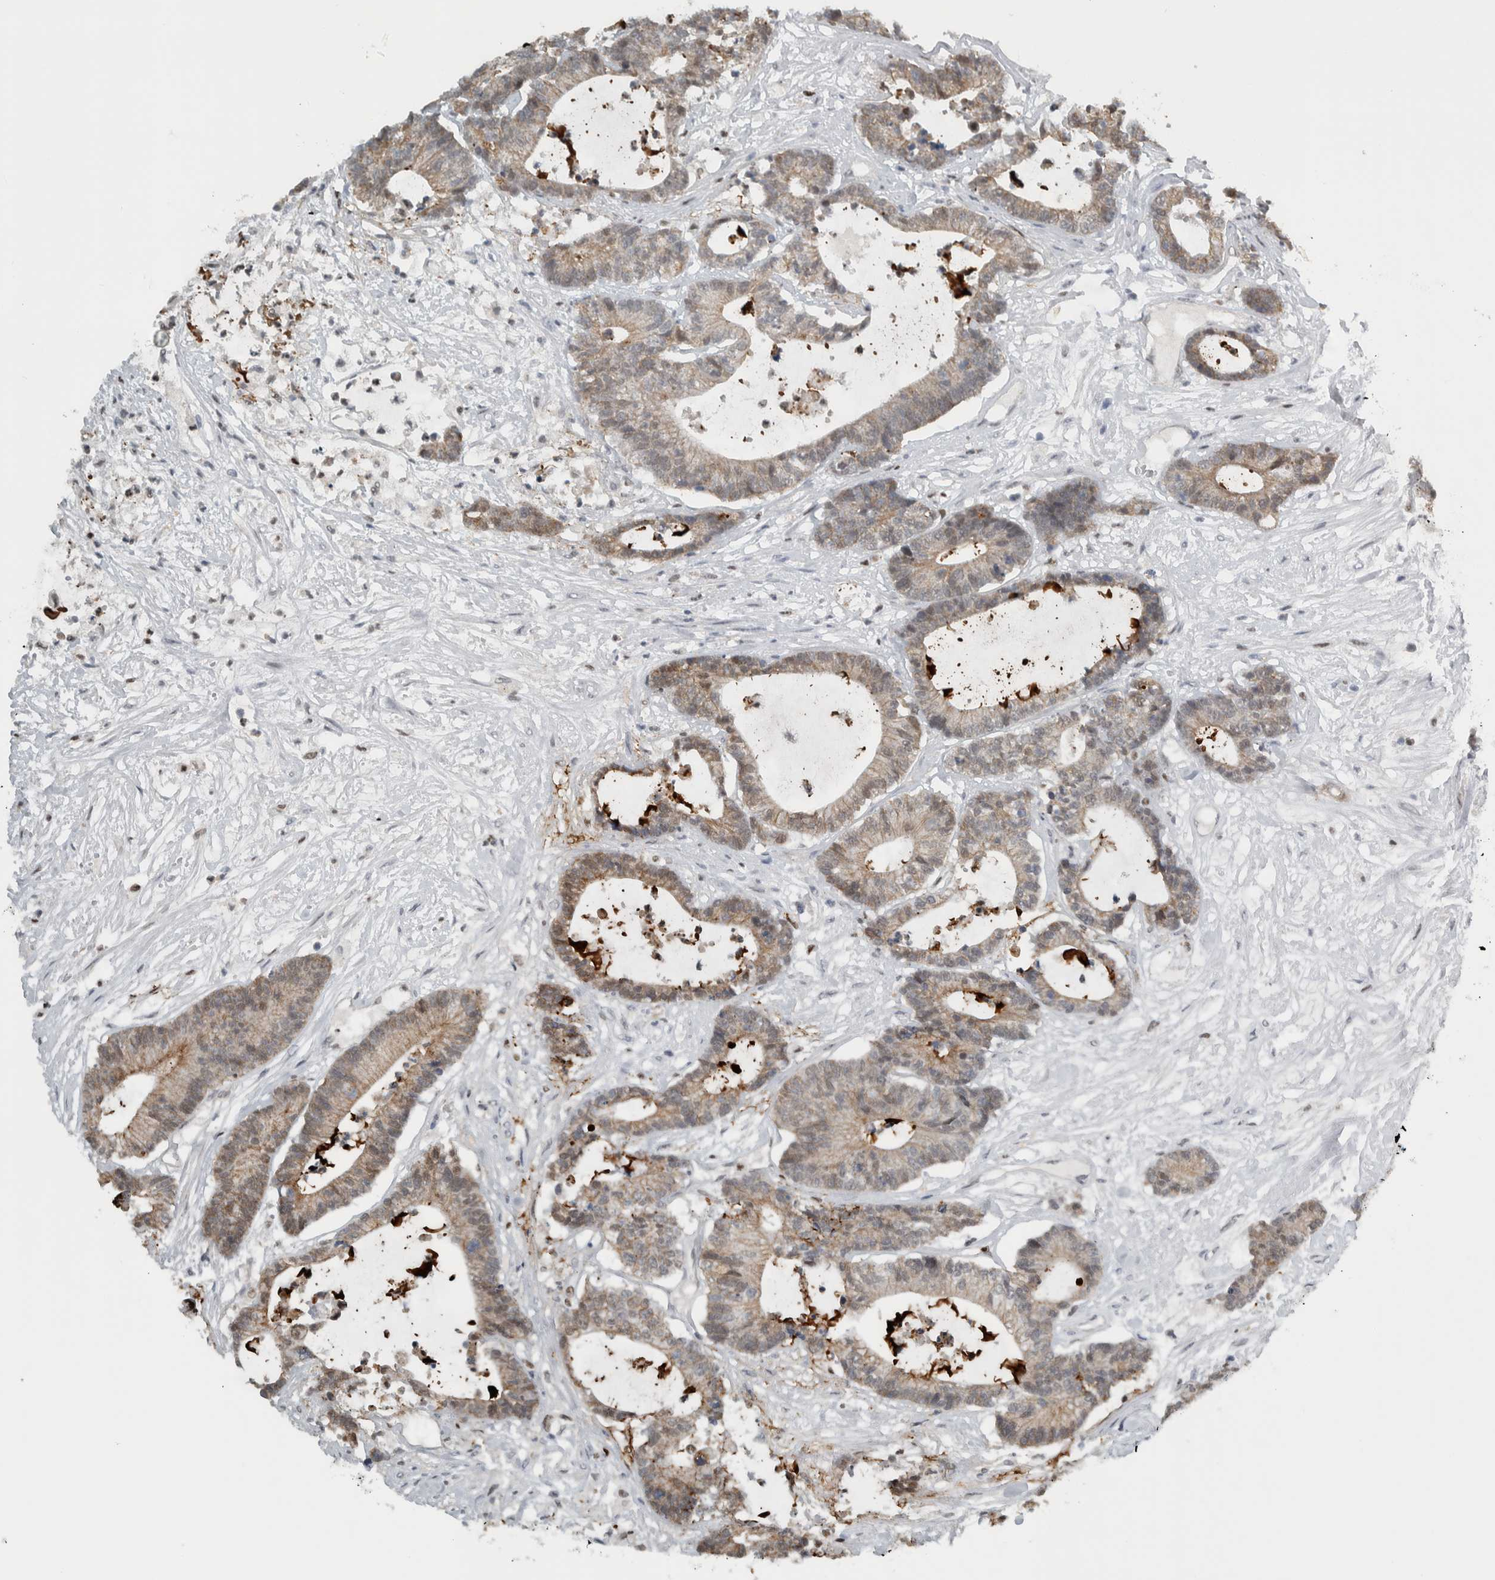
{"staining": {"intensity": "weak", "quantity": ">75%", "location": "cytoplasmic/membranous"}, "tissue": "colorectal cancer", "cell_type": "Tumor cells", "image_type": "cancer", "snomed": [{"axis": "morphology", "description": "Adenocarcinoma, NOS"}, {"axis": "topography", "description": "Colon"}], "caption": "Colorectal cancer (adenocarcinoma) stained with a protein marker displays weak staining in tumor cells.", "gene": "ADPRM", "patient": {"sex": "female", "age": 84}}